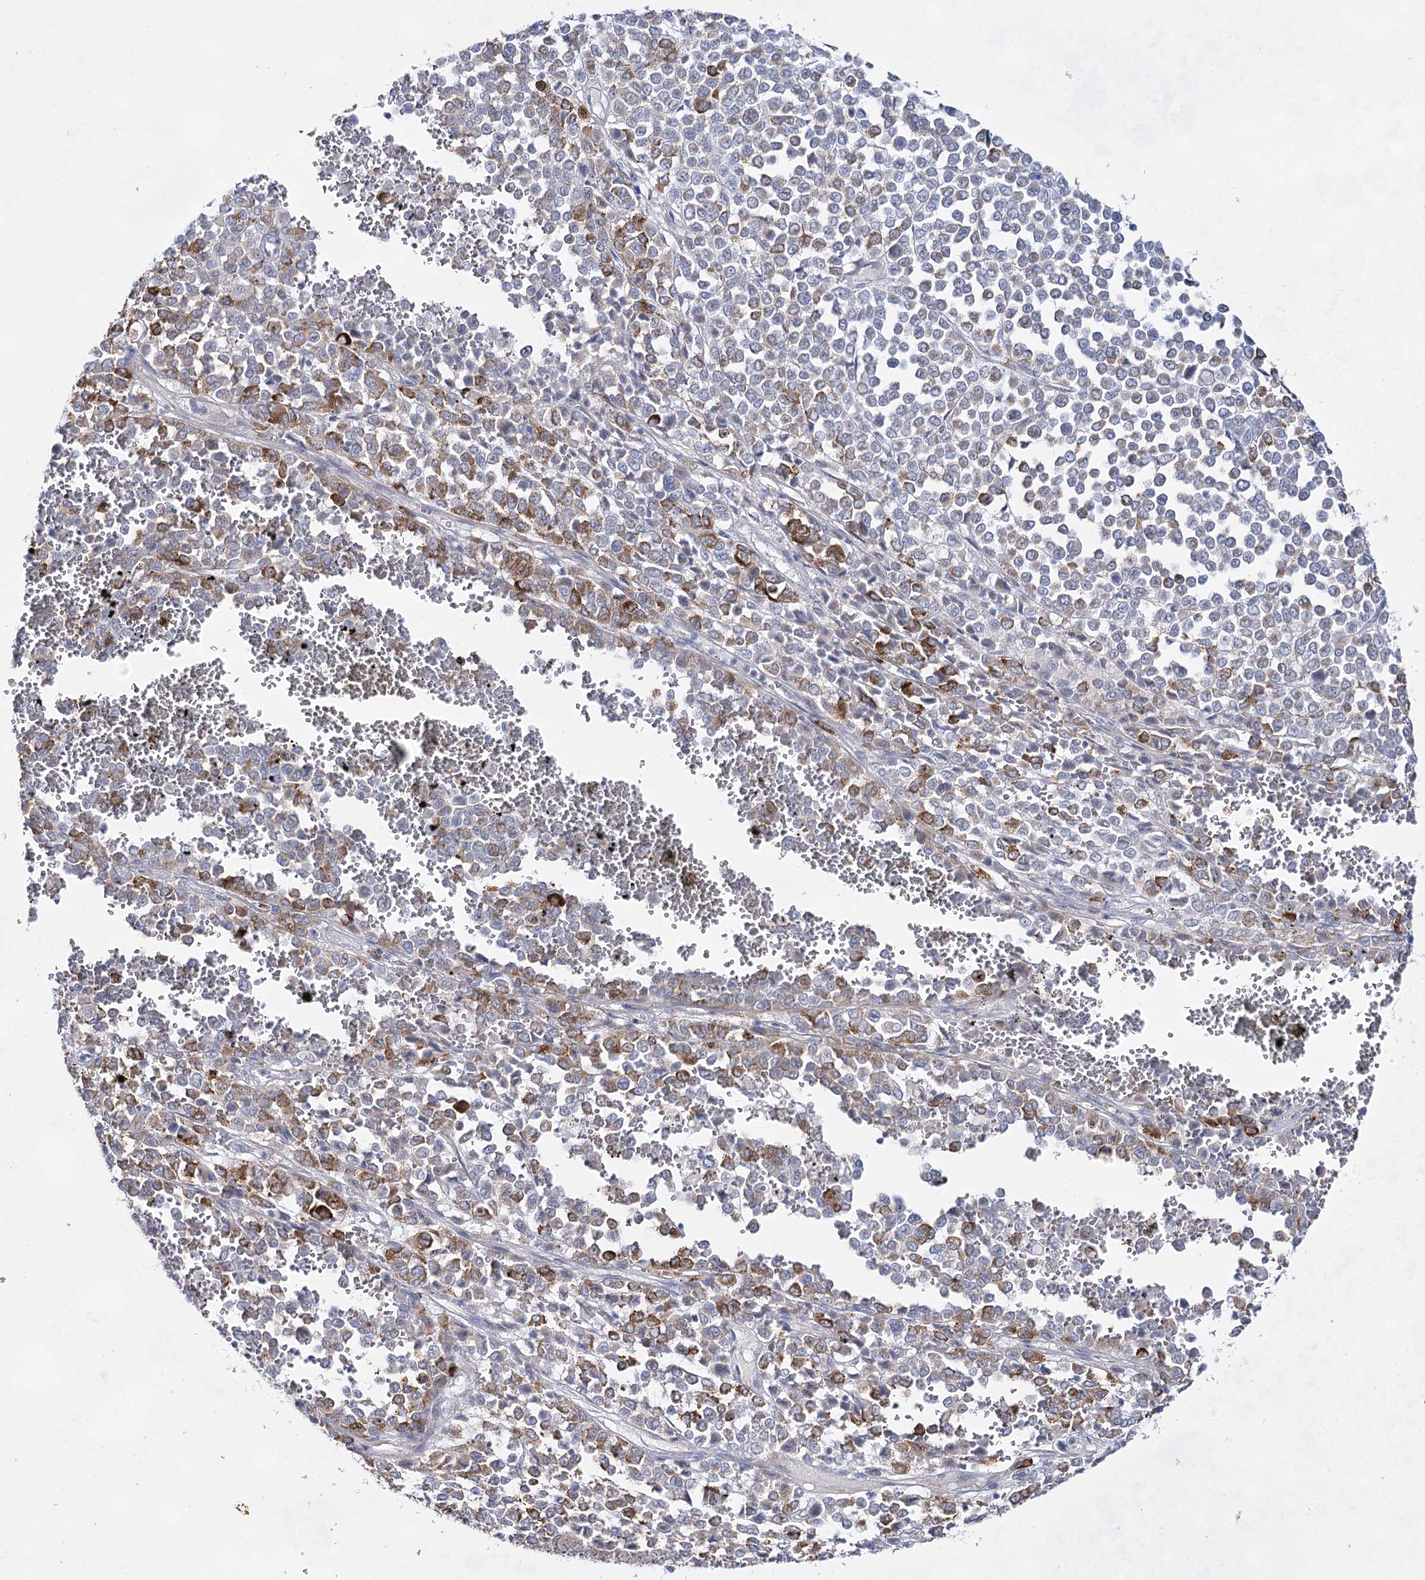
{"staining": {"intensity": "moderate", "quantity": "25%-75%", "location": "cytoplasmic/membranous"}, "tissue": "melanoma", "cell_type": "Tumor cells", "image_type": "cancer", "snomed": [{"axis": "morphology", "description": "Malignant melanoma, Metastatic site"}, {"axis": "topography", "description": "Pancreas"}], "caption": "This histopathology image reveals immunohistochemistry (IHC) staining of human malignant melanoma (metastatic site), with medium moderate cytoplasmic/membranous staining in about 25%-75% of tumor cells.", "gene": "BPHL", "patient": {"sex": "female", "age": 30}}